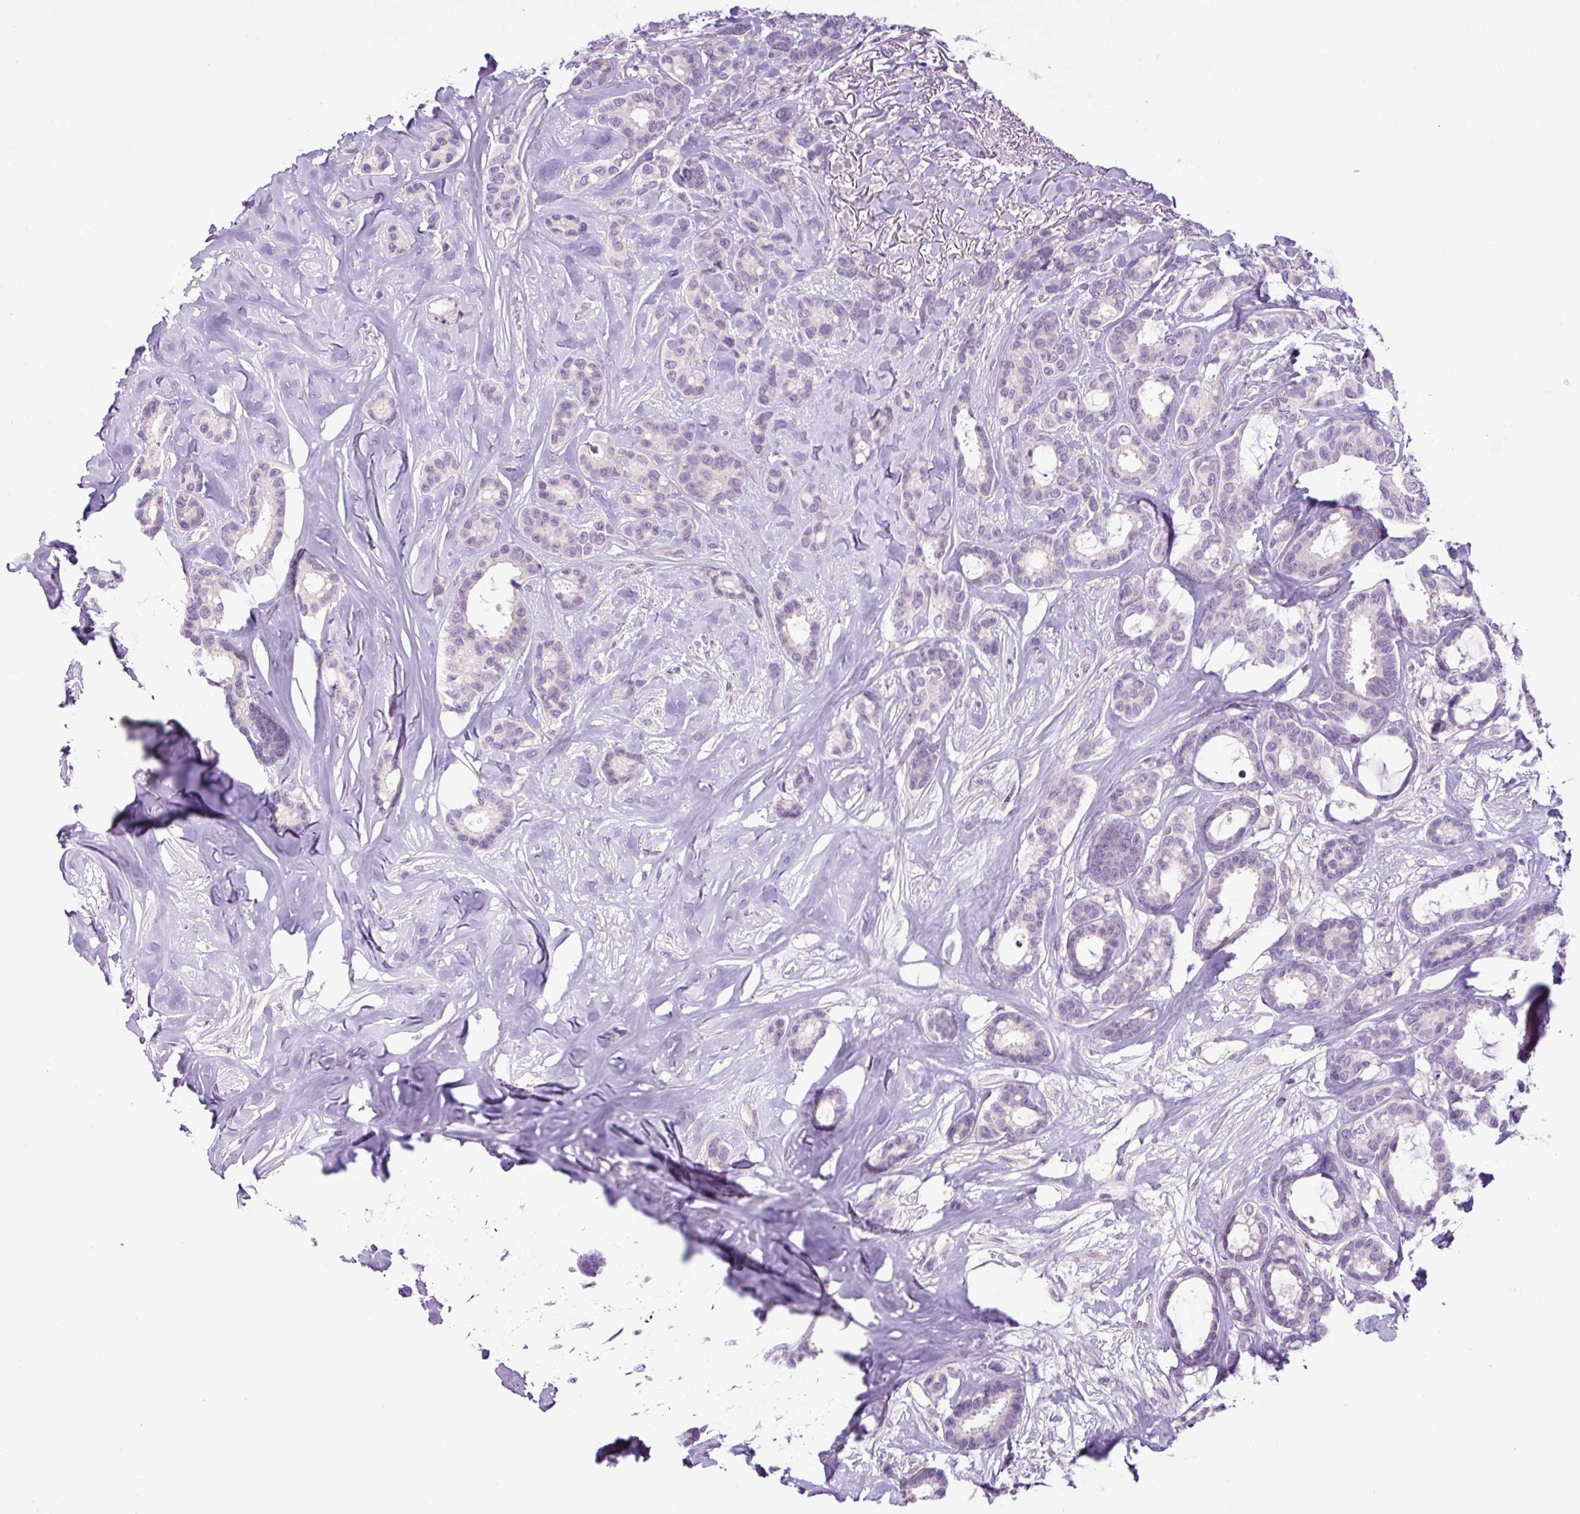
{"staining": {"intensity": "negative", "quantity": "none", "location": "none"}, "tissue": "breast cancer", "cell_type": "Tumor cells", "image_type": "cancer", "snomed": [{"axis": "morphology", "description": "Duct carcinoma"}, {"axis": "topography", "description": "Breast"}], "caption": "This is a histopathology image of IHC staining of breast cancer (infiltrating ductal carcinoma), which shows no staining in tumor cells.", "gene": "DNAJB13", "patient": {"sex": "female", "age": 87}}